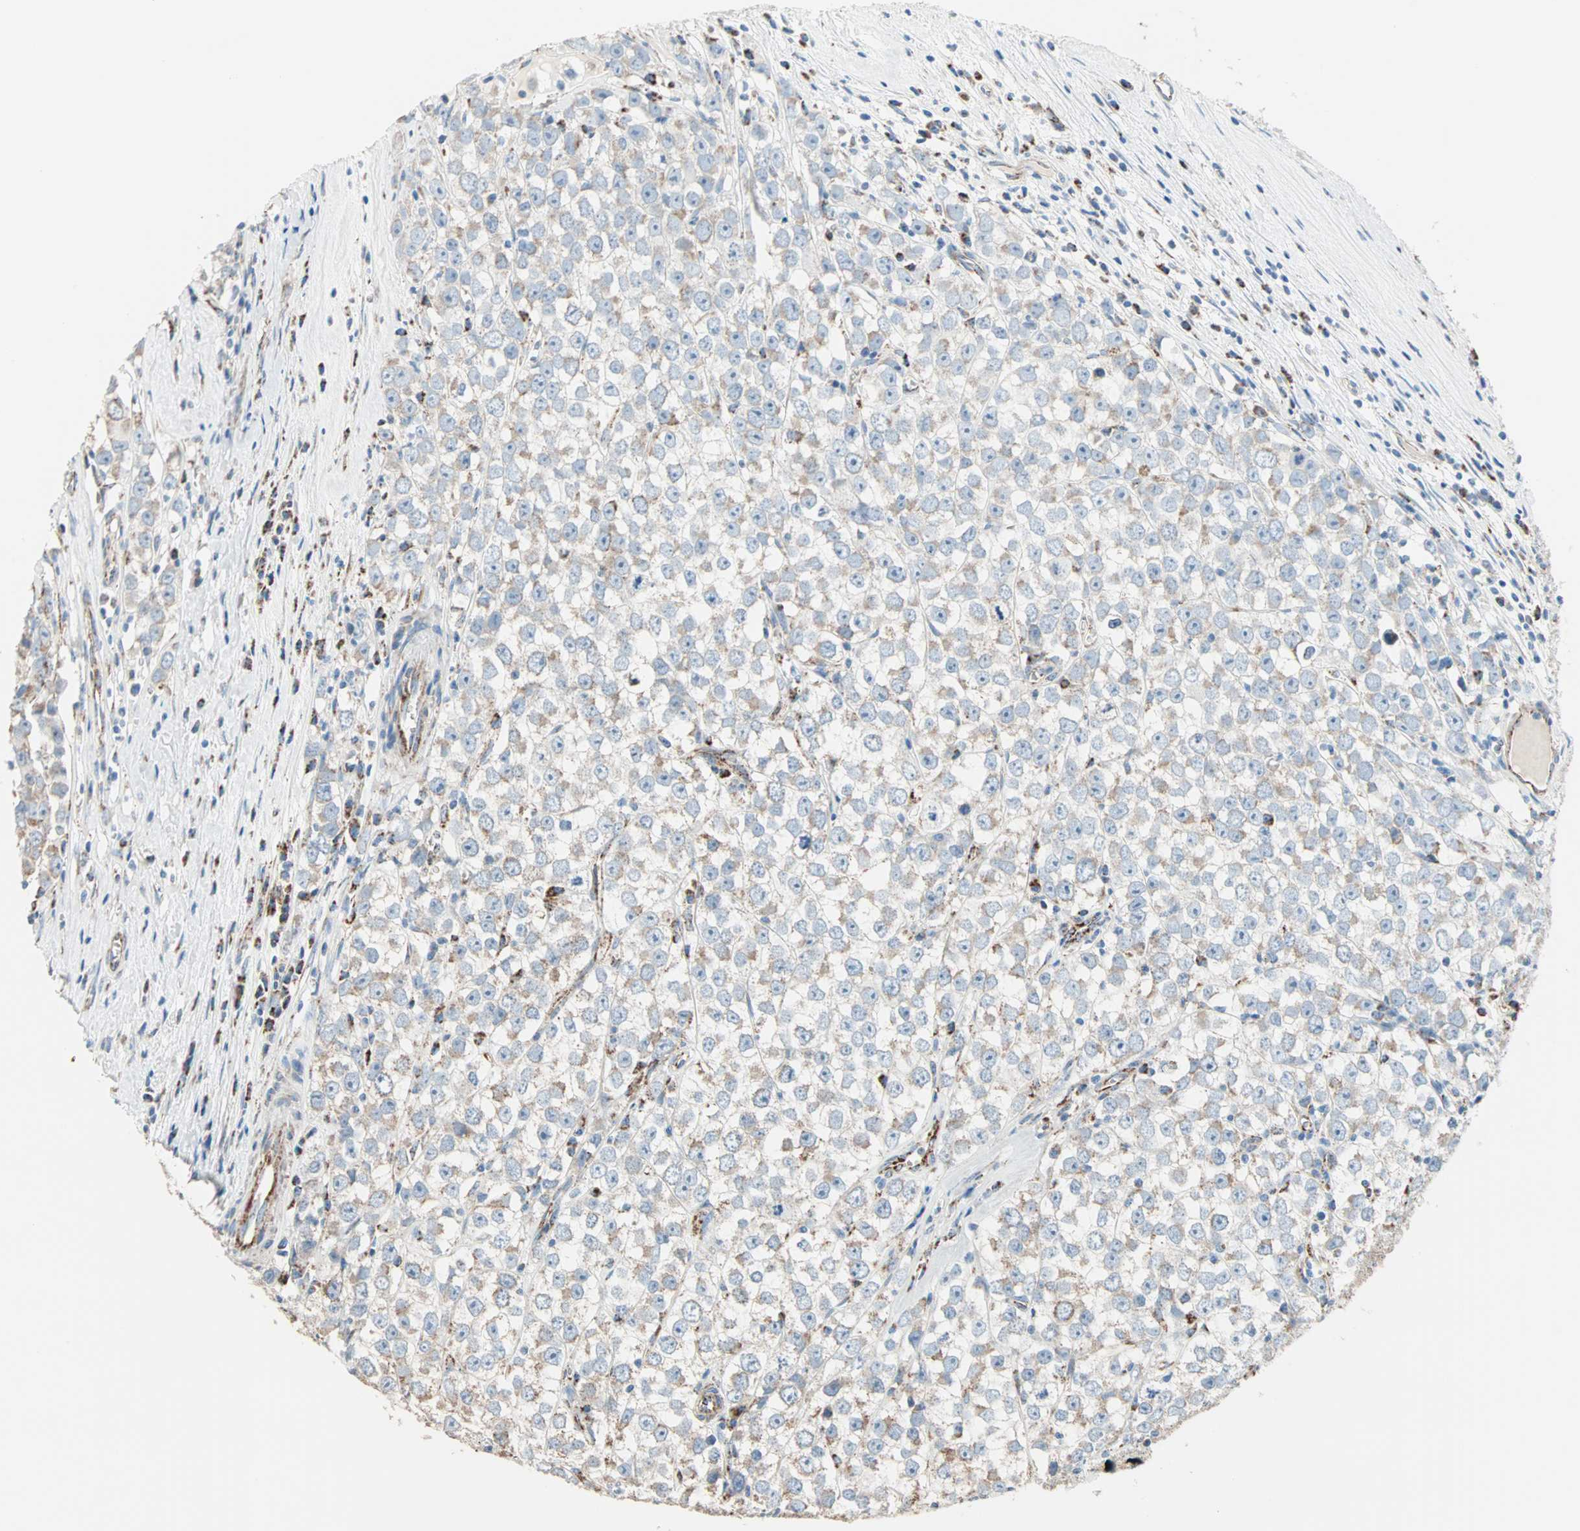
{"staining": {"intensity": "weak", "quantity": "25%-75%", "location": "cytoplasmic/membranous"}, "tissue": "testis cancer", "cell_type": "Tumor cells", "image_type": "cancer", "snomed": [{"axis": "morphology", "description": "Seminoma, NOS"}, {"axis": "morphology", "description": "Carcinoma, Embryonal, NOS"}, {"axis": "topography", "description": "Testis"}], "caption": "Immunohistochemistry (IHC) of seminoma (testis) exhibits low levels of weak cytoplasmic/membranous expression in approximately 25%-75% of tumor cells.", "gene": "TST", "patient": {"sex": "male", "age": 52}}